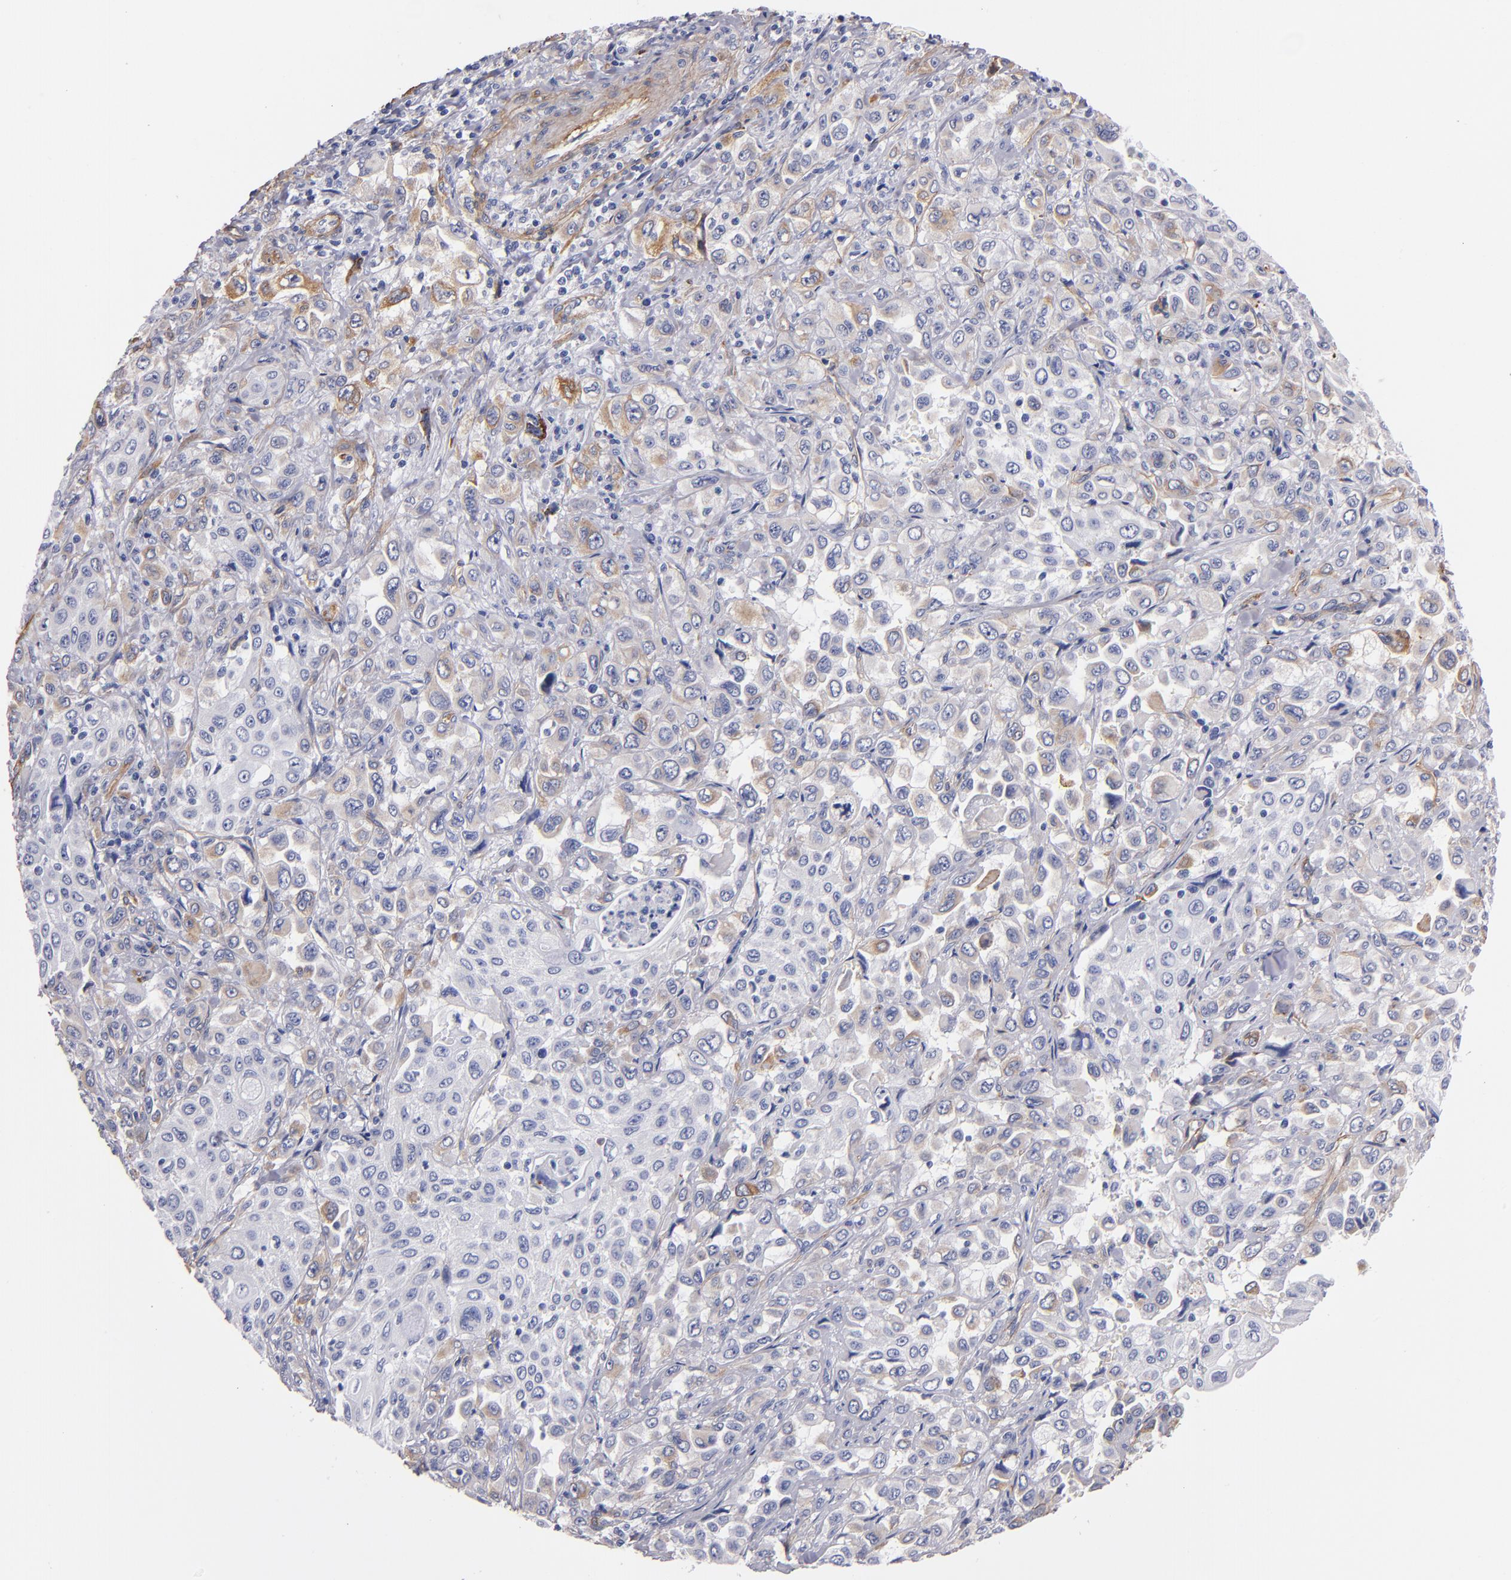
{"staining": {"intensity": "moderate", "quantity": "25%-75%", "location": "cytoplasmic/membranous"}, "tissue": "pancreatic cancer", "cell_type": "Tumor cells", "image_type": "cancer", "snomed": [{"axis": "morphology", "description": "Adenocarcinoma, NOS"}, {"axis": "topography", "description": "Pancreas"}], "caption": "Moderate cytoplasmic/membranous expression is seen in approximately 25%-75% of tumor cells in pancreatic cancer (adenocarcinoma). (DAB (3,3'-diaminobenzidine) IHC with brightfield microscopy, high magnification).", "gene": "LAMC1", "patient": {"sex": "male", "age": 70}}